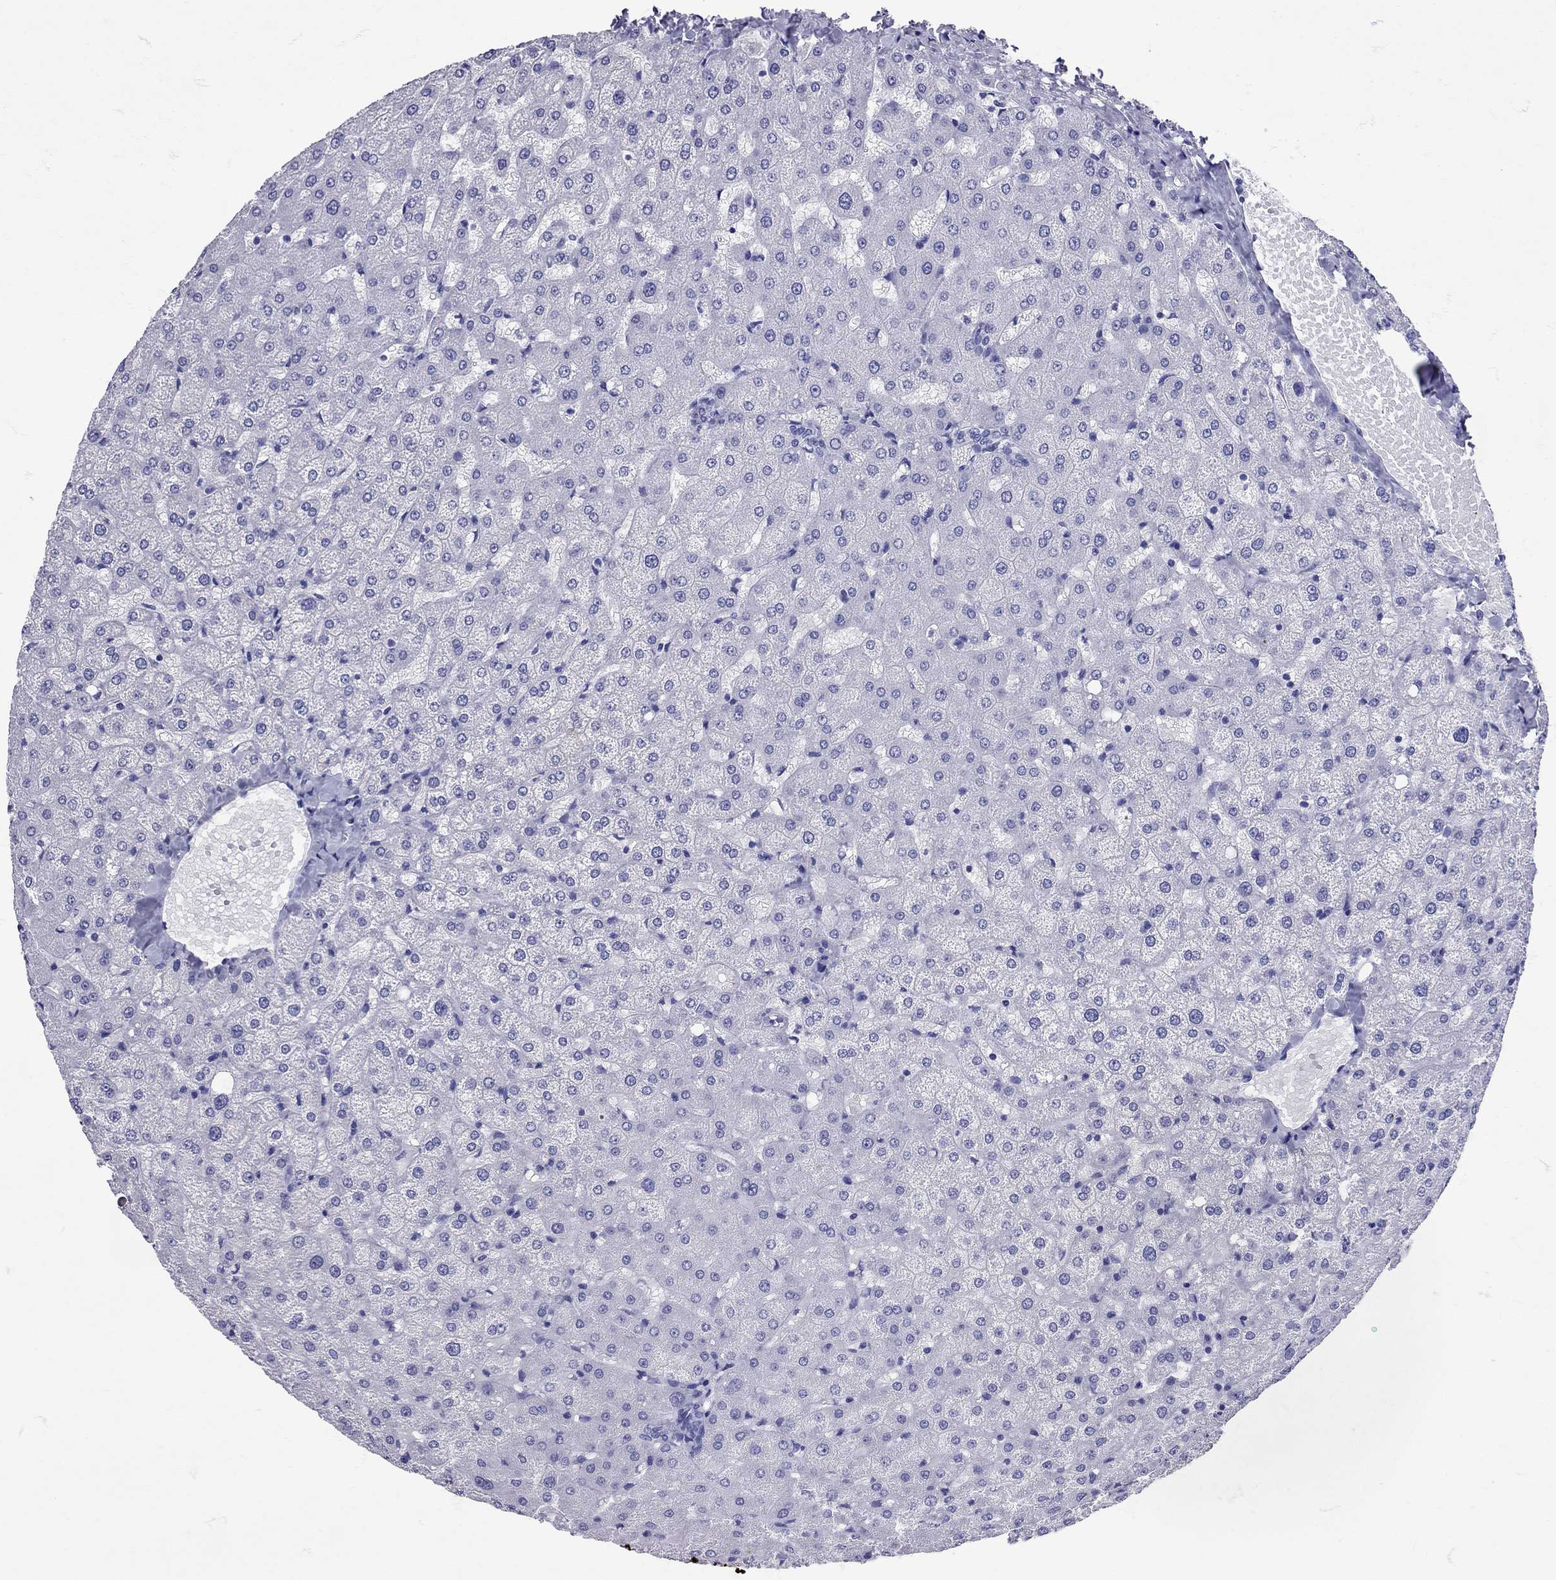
{"staining": {"intensity": "negative", "quantity": "none", "location": "none"}, "tissue": "liver", "cell_type": "Cholangiocytes", "image_type": "normal", "snomed": [{"axis": "morphology", "description": "Normal tissue, NOS"}, {"axis": "topography", "description": "Liver"}], "caption": "Normal liver was stained to show a protein in brown. There is no significant staining in cholangiocytes. The staining is performed using DAB (3,3'-diaminobenzidine) brown chromogen with nuclei counter-stained in using hematoxylin.", "gene": "AVP", "patient": {"sex": "female", "age": 50}}